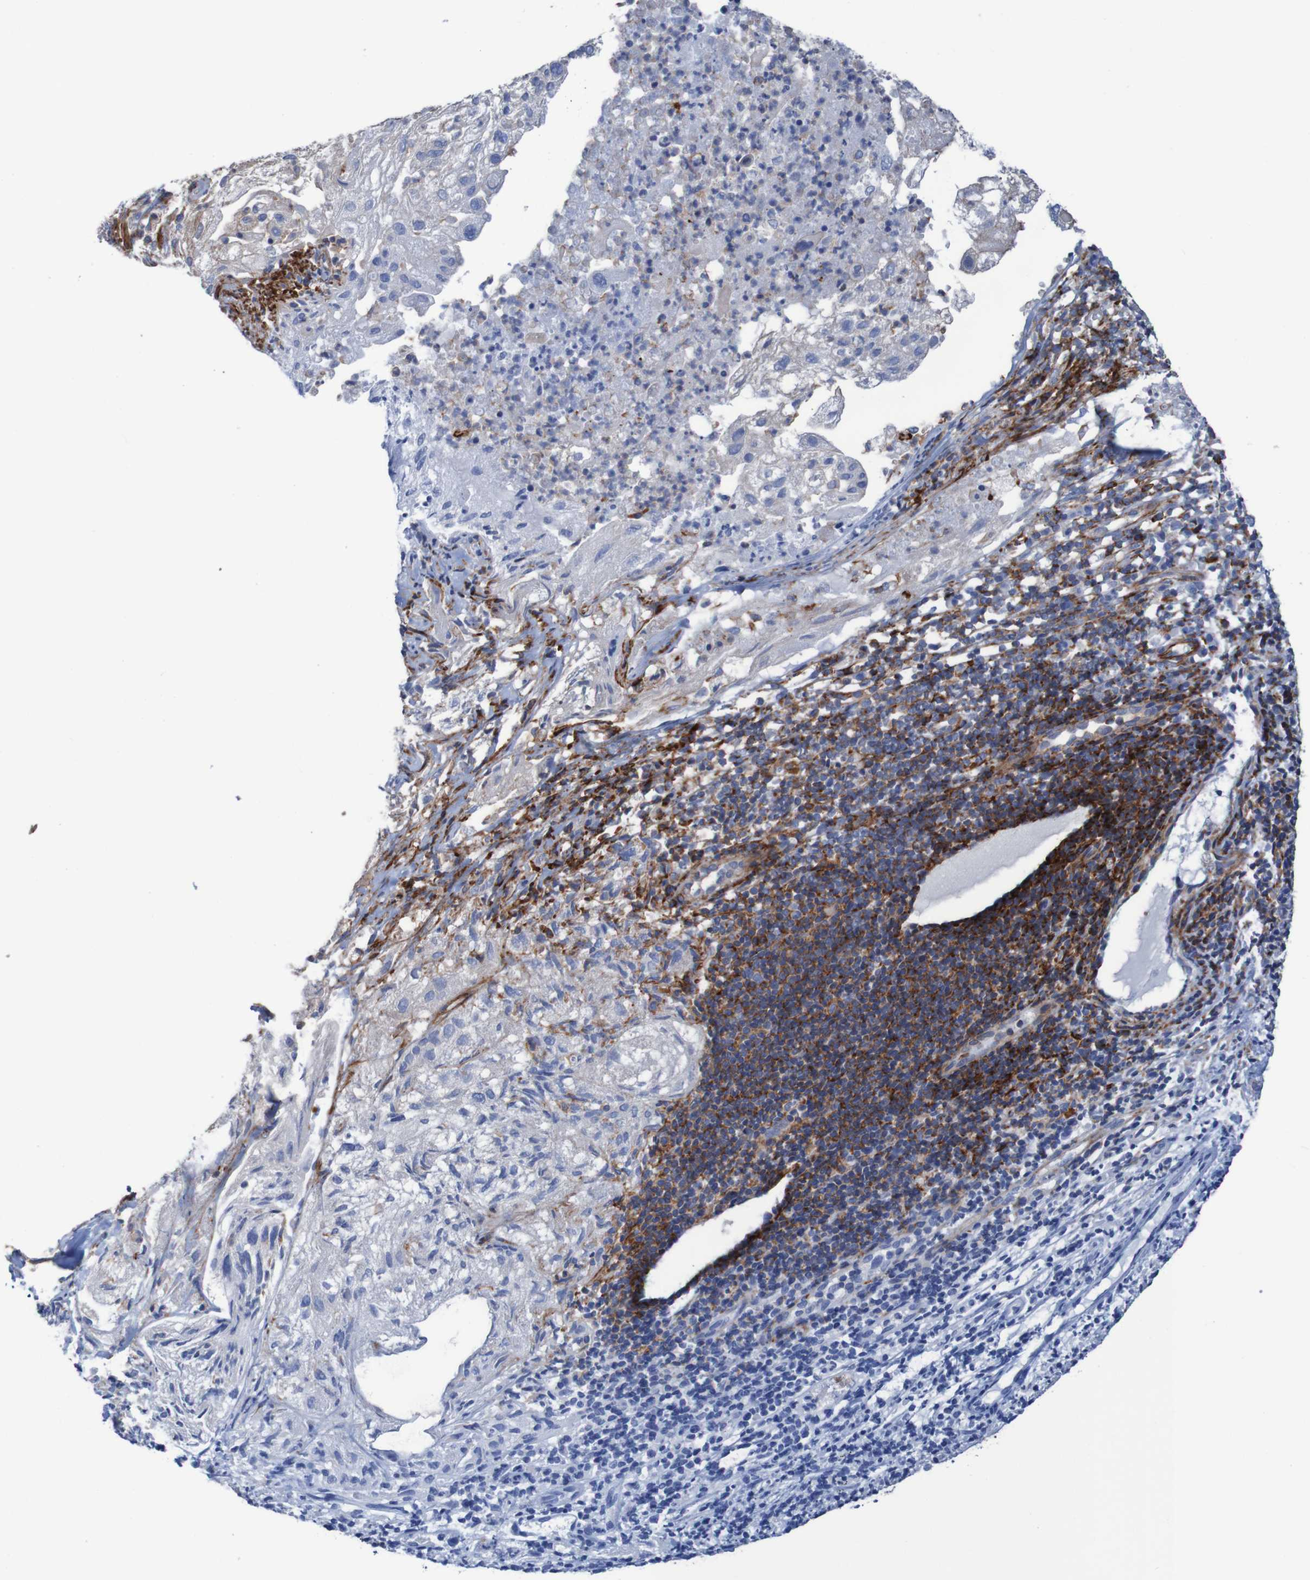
{"staining": {"intensity": "negative", "quantity": "none", "location": "none"}, "tissue": "lung cancer", "cell_type": "Tumor cells", "image_type": "cancer", "snomed": [{"axis": "morphology", "description": "Inflammation, NOS"}, {"axis": "morphology", "description": "Squamous cell carcinoma, NOS"}, {"axis": "topography", "description": "Lymph node"}, {"axis": "topography", "description": "Soft tissue"}, {"axis": "topography", "description": "Lung"}], "caption": "This micrograph is of lung squamous cell carcinoma stained with IHC to label a protein in brown with the nuclei are counter-stained blue. There is no positivity in tumor cells. Brightfield microscopy of immunohistochemistry (IHC) stained with DAB (3,3'-diaminobenzidine) (brown) and hematoxylin (blue), captured at high magnification.", "gene": "RNF182", "patient": {"sex": "male", "age": 66}}